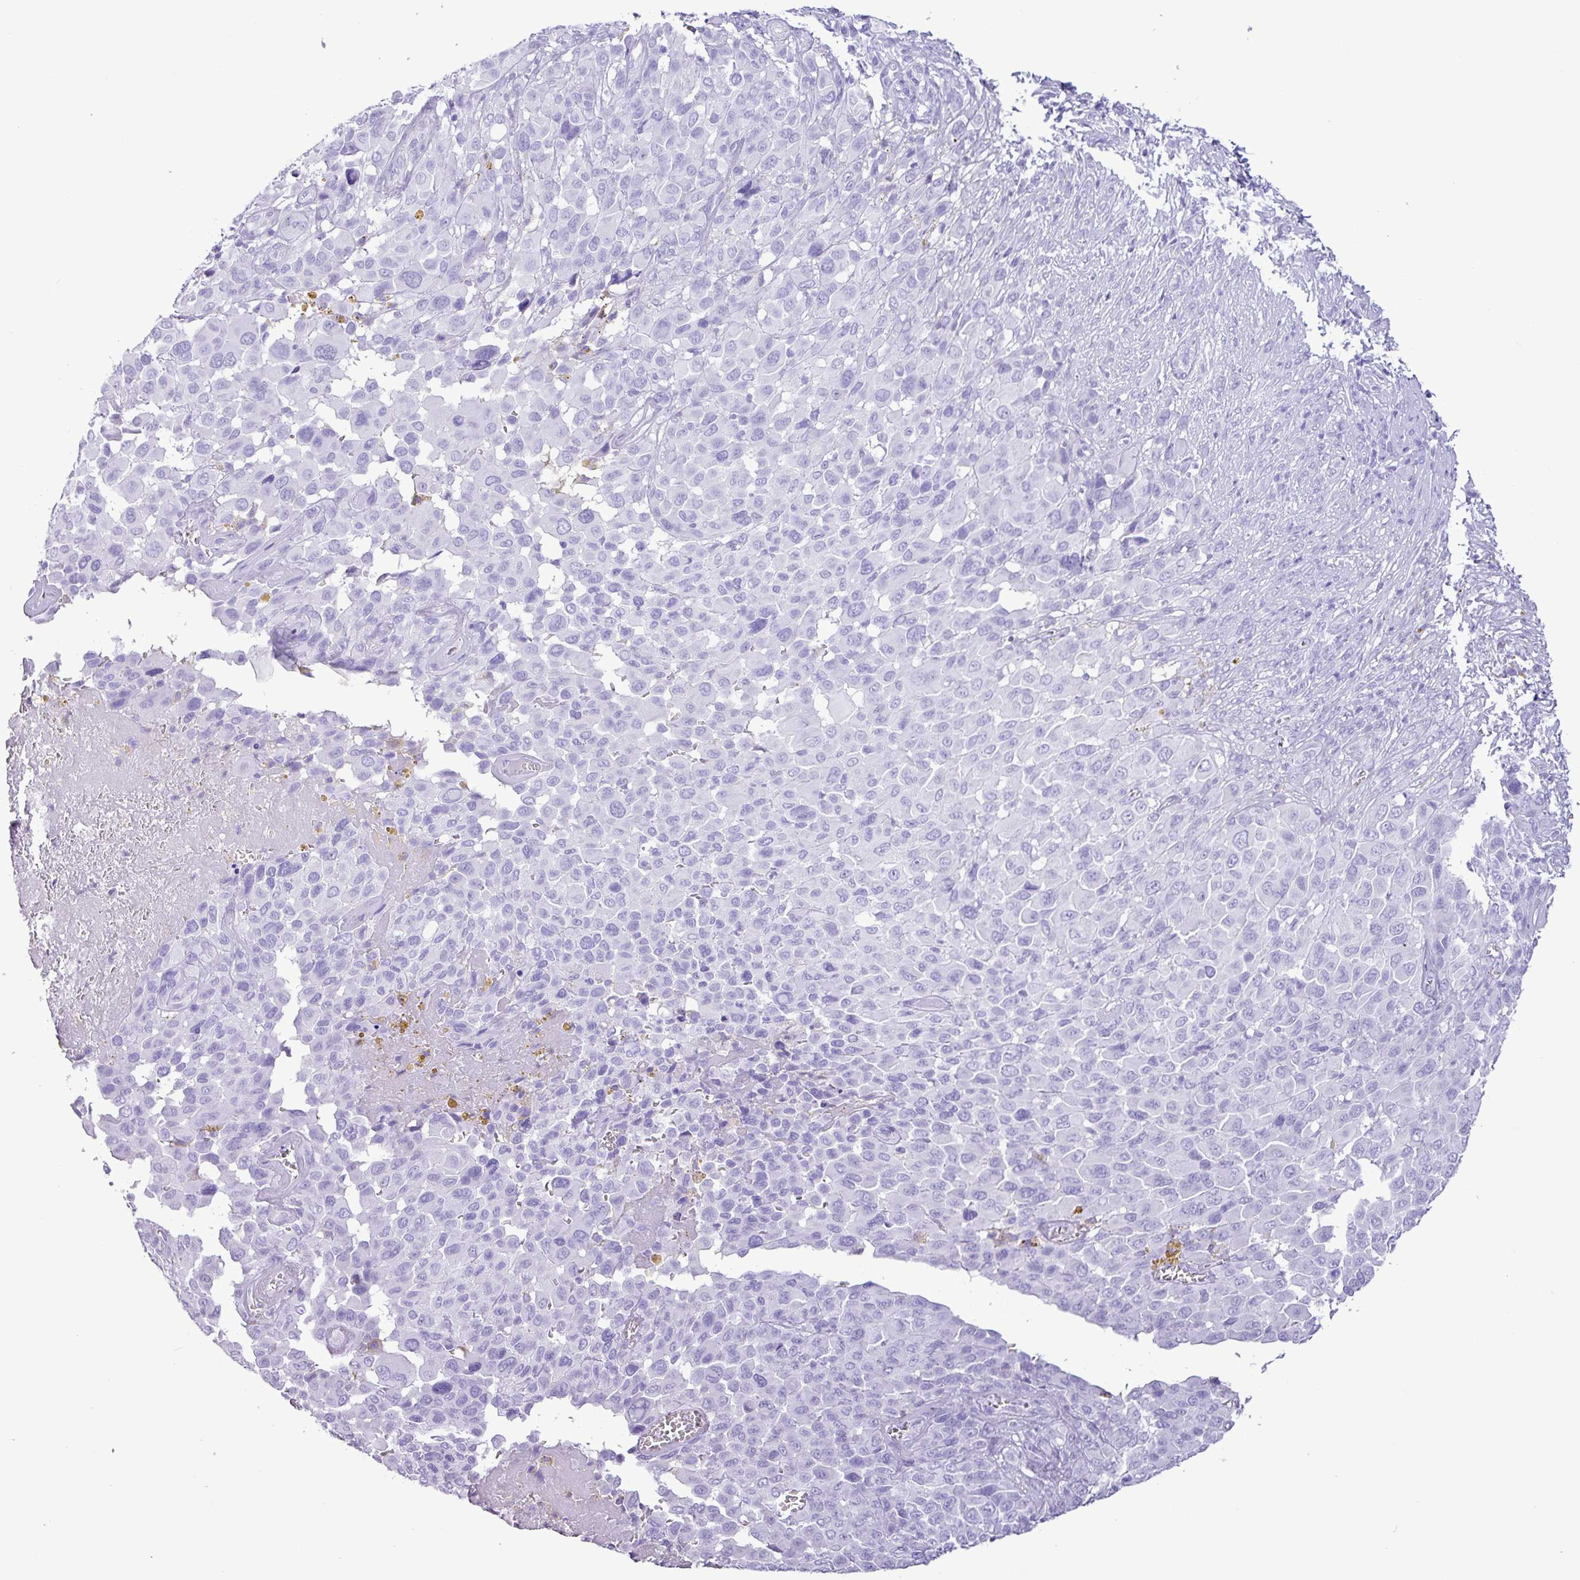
{"staining": {"intensity": "negative", "quantity": "none", "location": "none"}, "tissue": "melanoma", "cell_type": "Tumor cells", "image_type": "cancer", "snomed": [{"axis": "morphology", "description": "Malignant melanoma, NOS"}, {"axis": "topography", "description": "Skin of trunk"}], "caption": "Tumor cells show no significant protein expression in melanoma.", "gene": "CKMT2", "patient": {"sex": "male", "age": 71}}